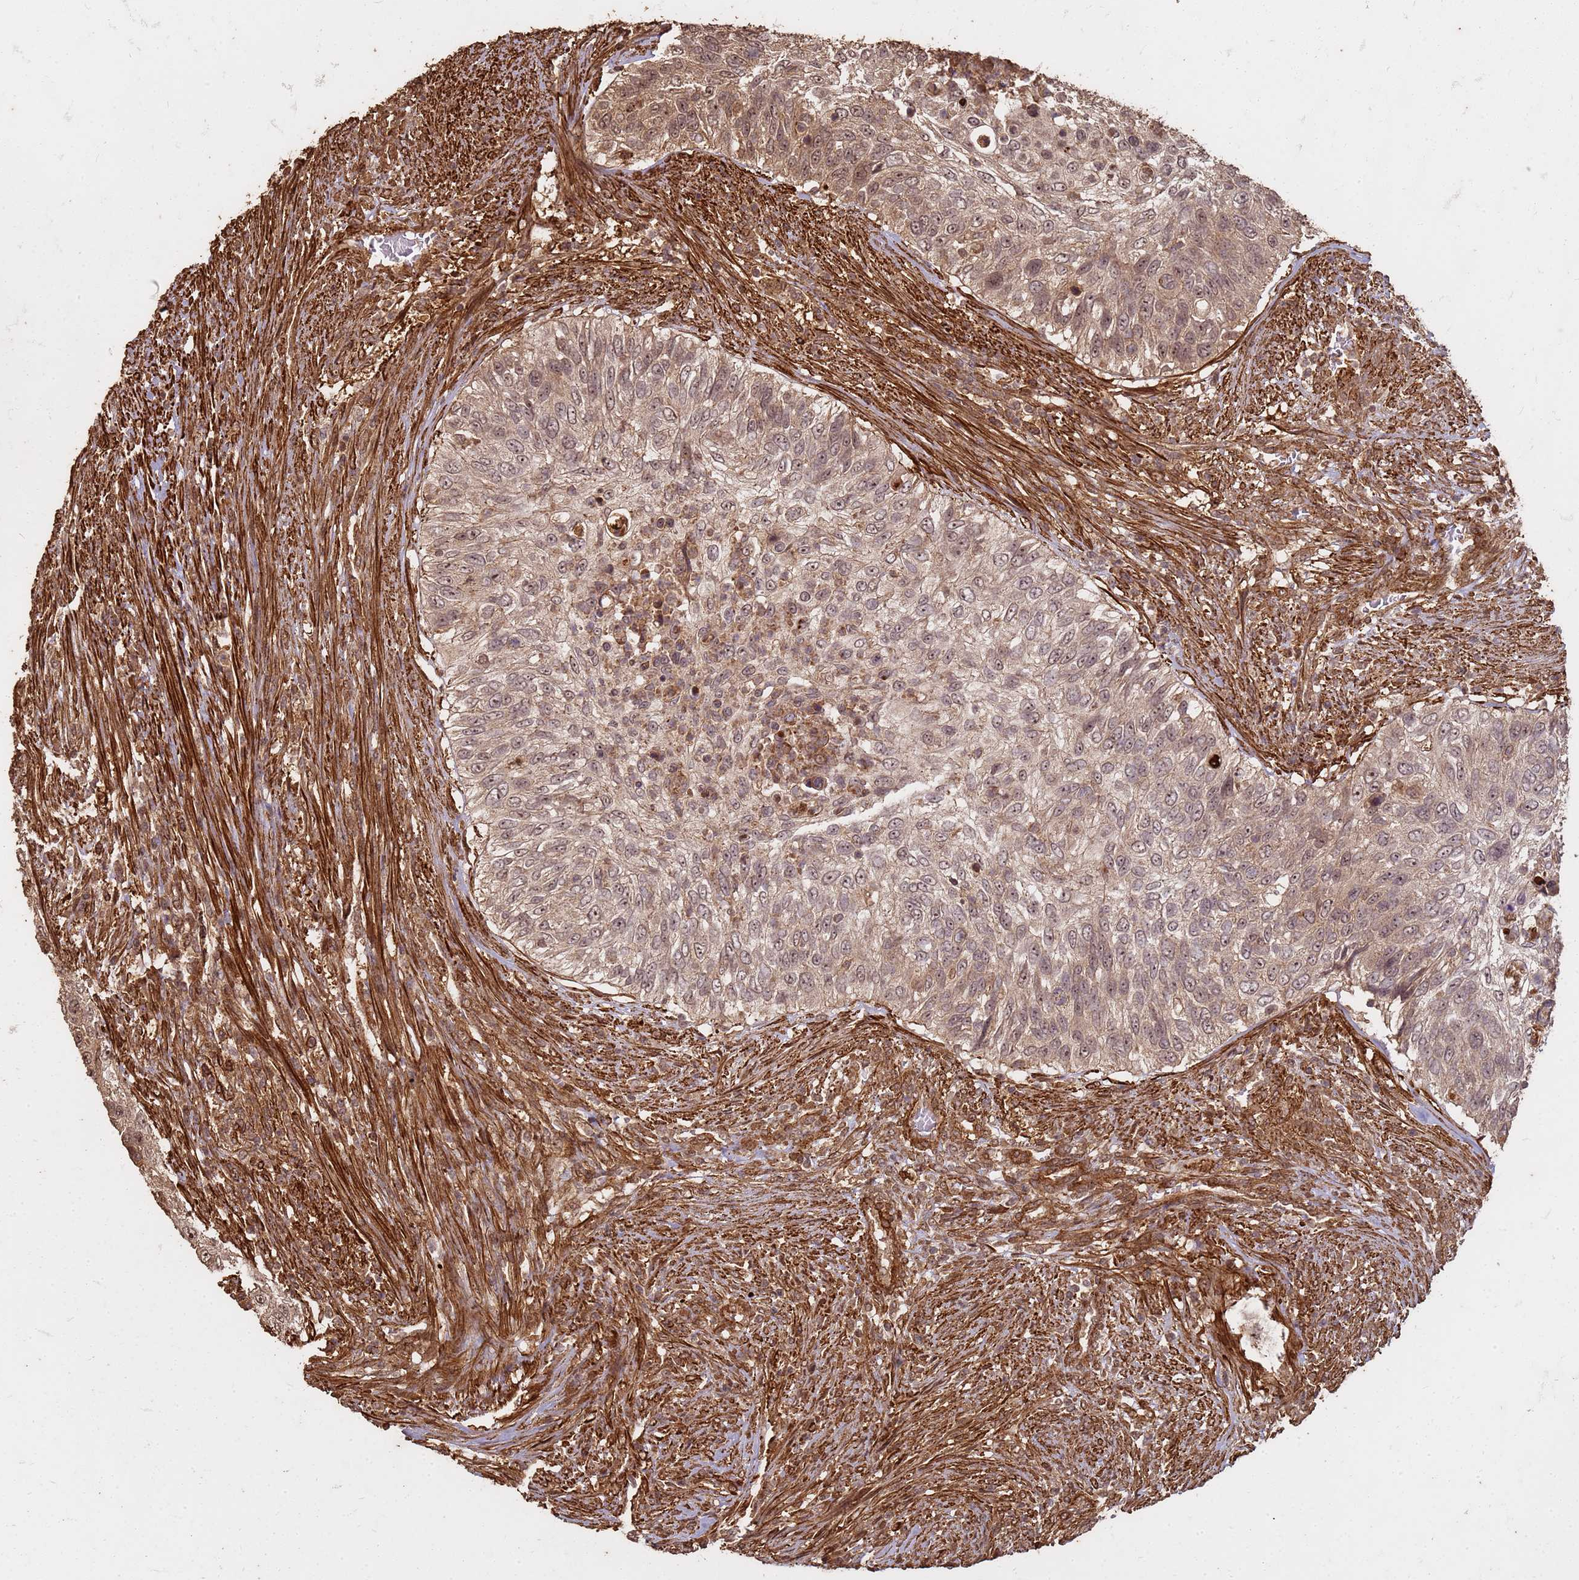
{"staining": {"intensity": "weak", "quantity": ">75%", "location": "cytoplasmic/membranous,nuclear"}, "tissue": "urothelial cancer", "cell_type": "Tumor cells", "image_type": "cancer", "snomed": [{"axis": "morphology", "description": "Urothelial carcinoma, High grade"}, {"axis": "topography", "description": "Urinary bladder"}], "caption": "A high-resolution image shows immunohistochemistry (IHC) staining of high-grade urothelial carcinoma, which demonstrates weak cytoplasmic/membranous and nuclear positivity in about >75% of tumor cells.", "gene": "KIF26A", "patient": {"sex": "female", "age": 60}}